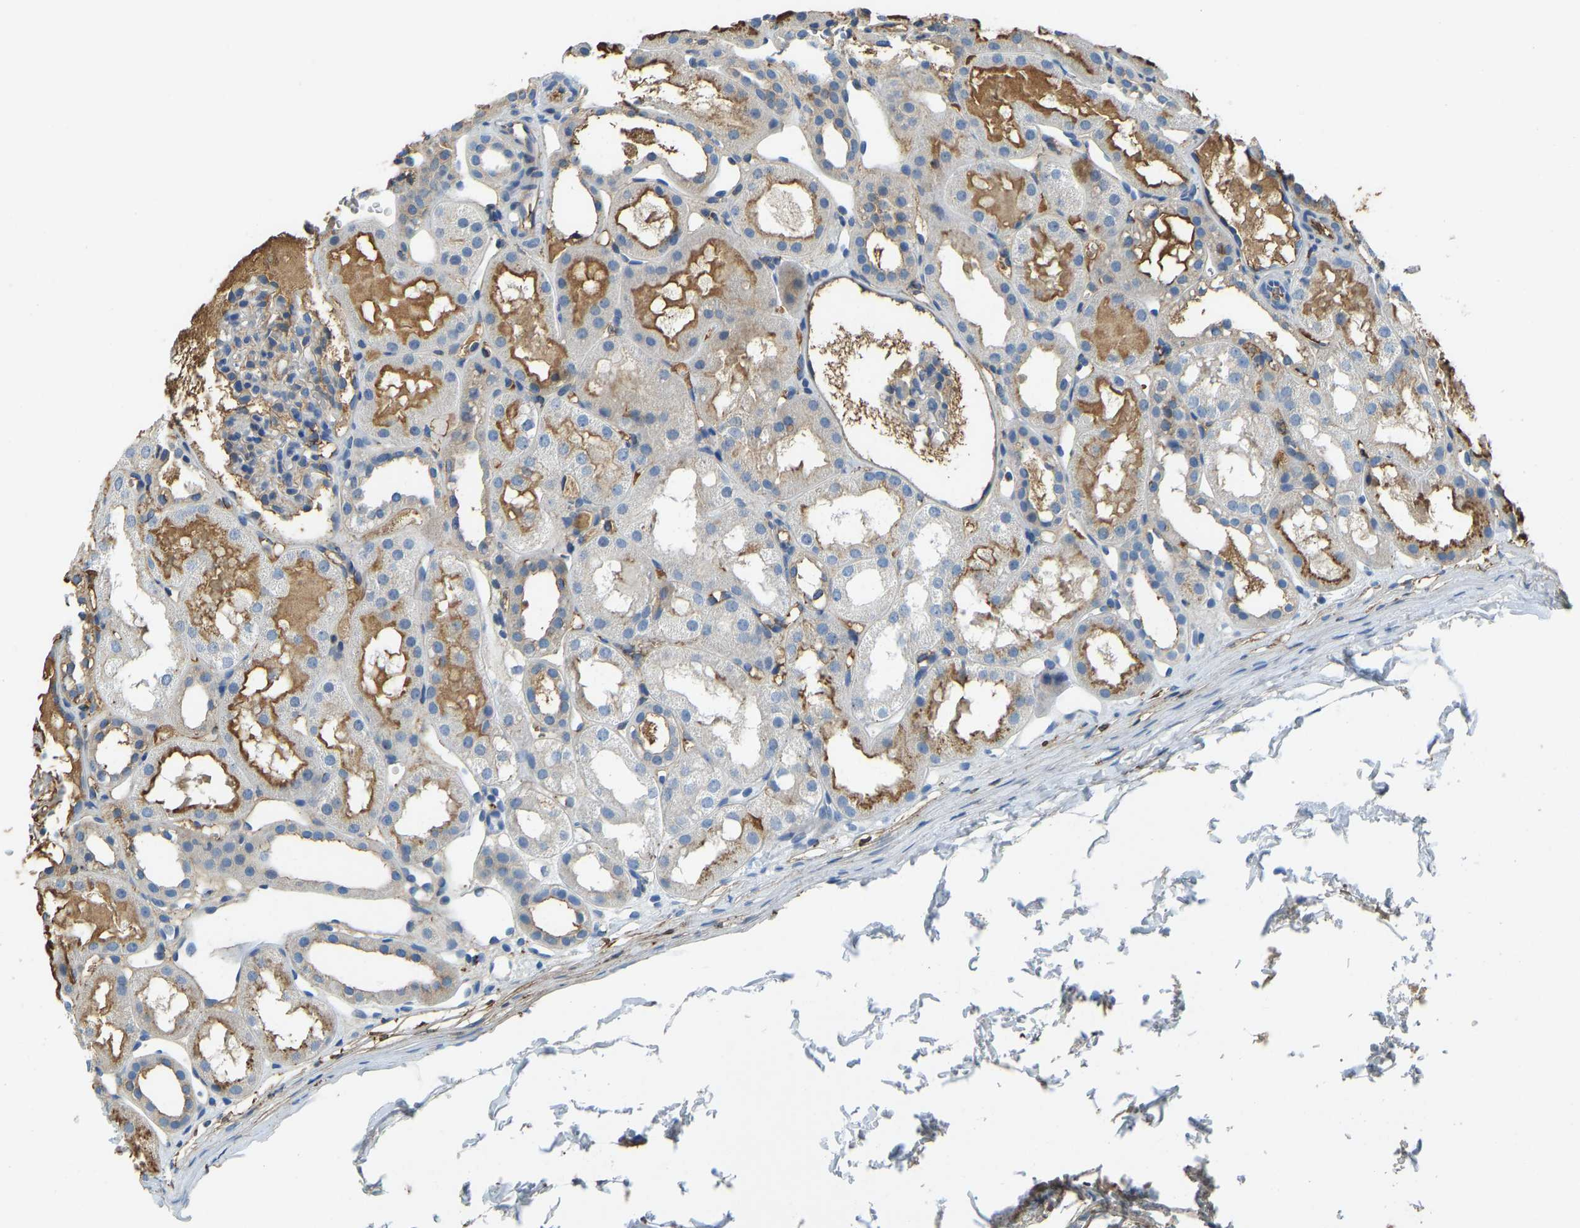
{"staining": {"intensity": "negative", "quantity": "none", "location": "none"}, "tissue": "kidney", "cell_type": "Cells in glomeruli", "image_type": "normal", "snomed": [{"axis": "morphology", "description": "Normal tissue, NOS"}, {"axis": "topography", "description": "Kidney"}, {"axis": "topography", "description": "Urinary bladder"}], "caption": "Human kidney stained for a protein using immunohistochemistry (IHC) exhibits no expression in cells in glomeruli.", "gene": "THBS4", "patient": {"sex": "male", "age": 16}}